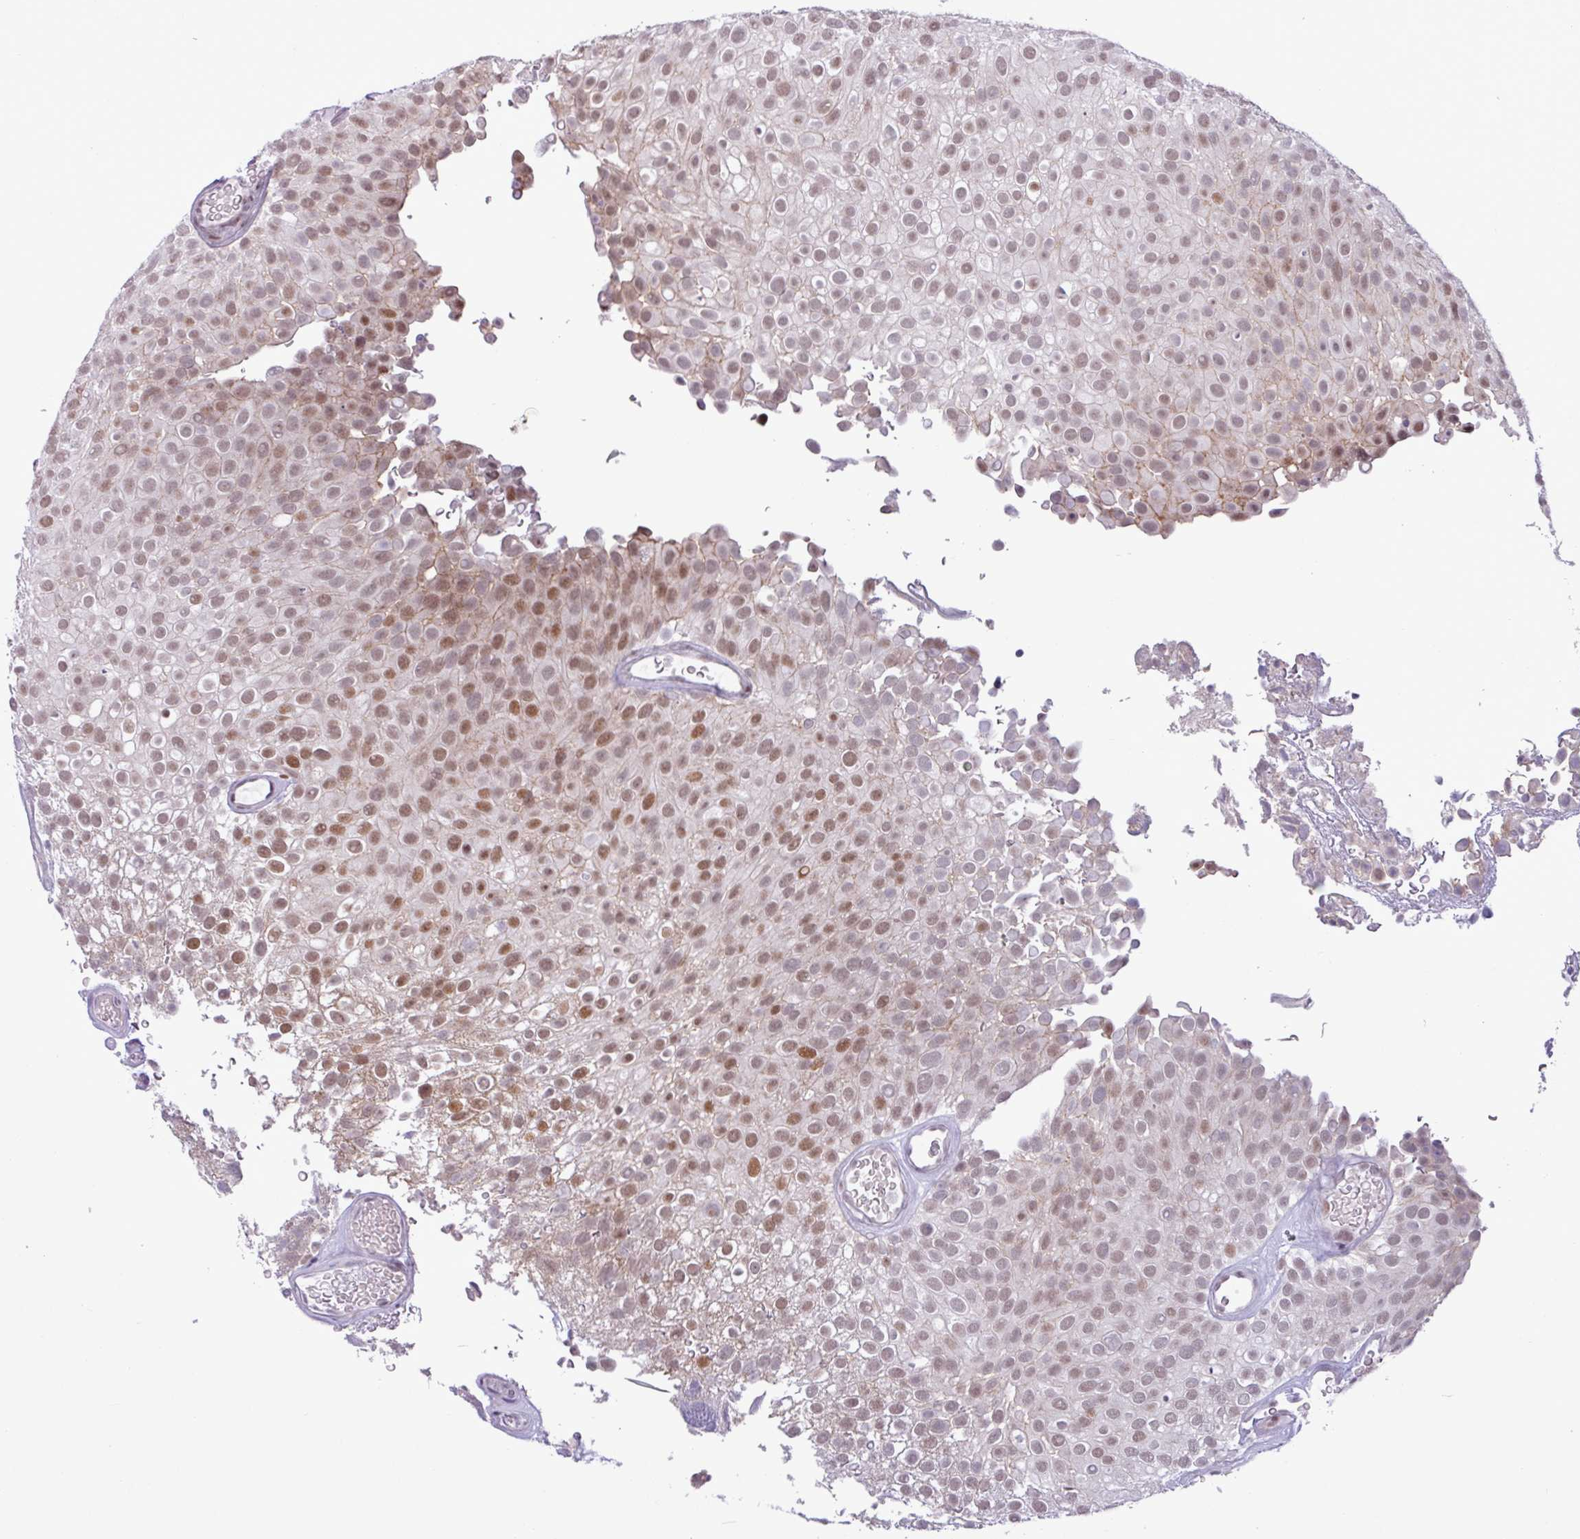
{"staining": {"intensity": "moderate", "quantity": ">75%", "location": "nuclear"}, "tissue": "urothelial cancer", "cell_type": "Tumor cells", "image_type": "cancer", "snomed": [{"axis": "morphology", "description": "Urothelial carcinoma, Low grade"}, {"axis": "topography", "description": "Urinary bladder"}], "caption": "Immunohistochemistry photomicrograph of neoplastic tissue: human urothelial cancer stained using immunohistochemistry (IHC) demonstrates medium levels of moderate protein expression localized specifically in the nuclear of tumor cells, appearing as a nuclear brown color.", "gene": "NOTCH2", "patient": {"sex": "male", "age": 78}}